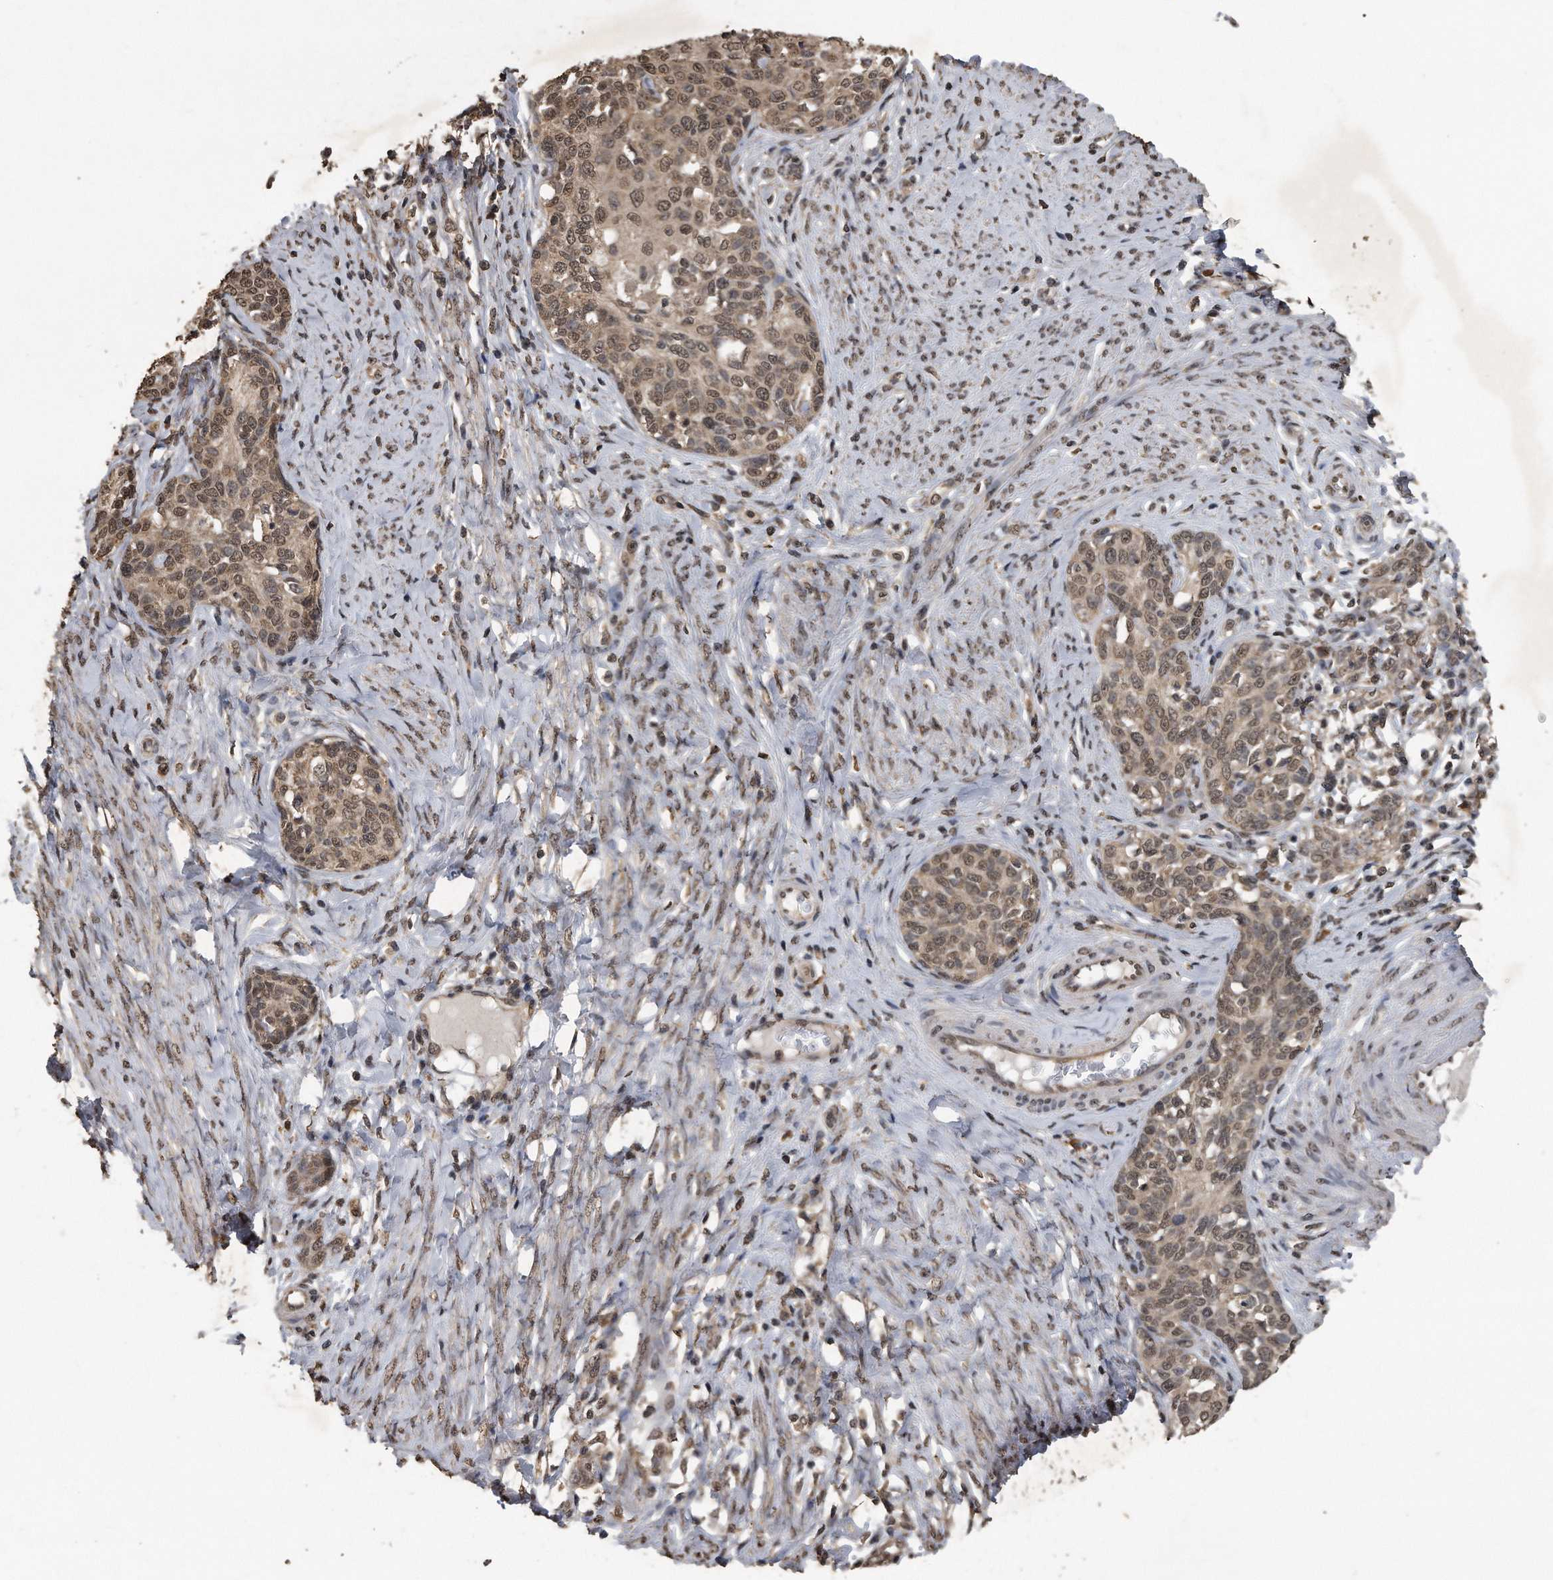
{"staining": {"intensity": "moderate", "quantity": ">75%", "location": "nuclear"}, "tissue": "cervical cancer", "cell_type": "Tumor cells", "image_type": "cancer", "snomed": [{"axis": "morphology", "description": "Squamous cell carcinoma, NOS"}, {"axis": "morphology", "description": "Adenocarcinoma, NOS"}, {"axis": "topography", "description": "Cervix"}], "caption": "Tumor cells display moderate nuclear staining in about >75% of cells in cervical squamous cell carcinoma.", "gene": "CRYZL1", "patient": {"sex": "female", "age": 52}}